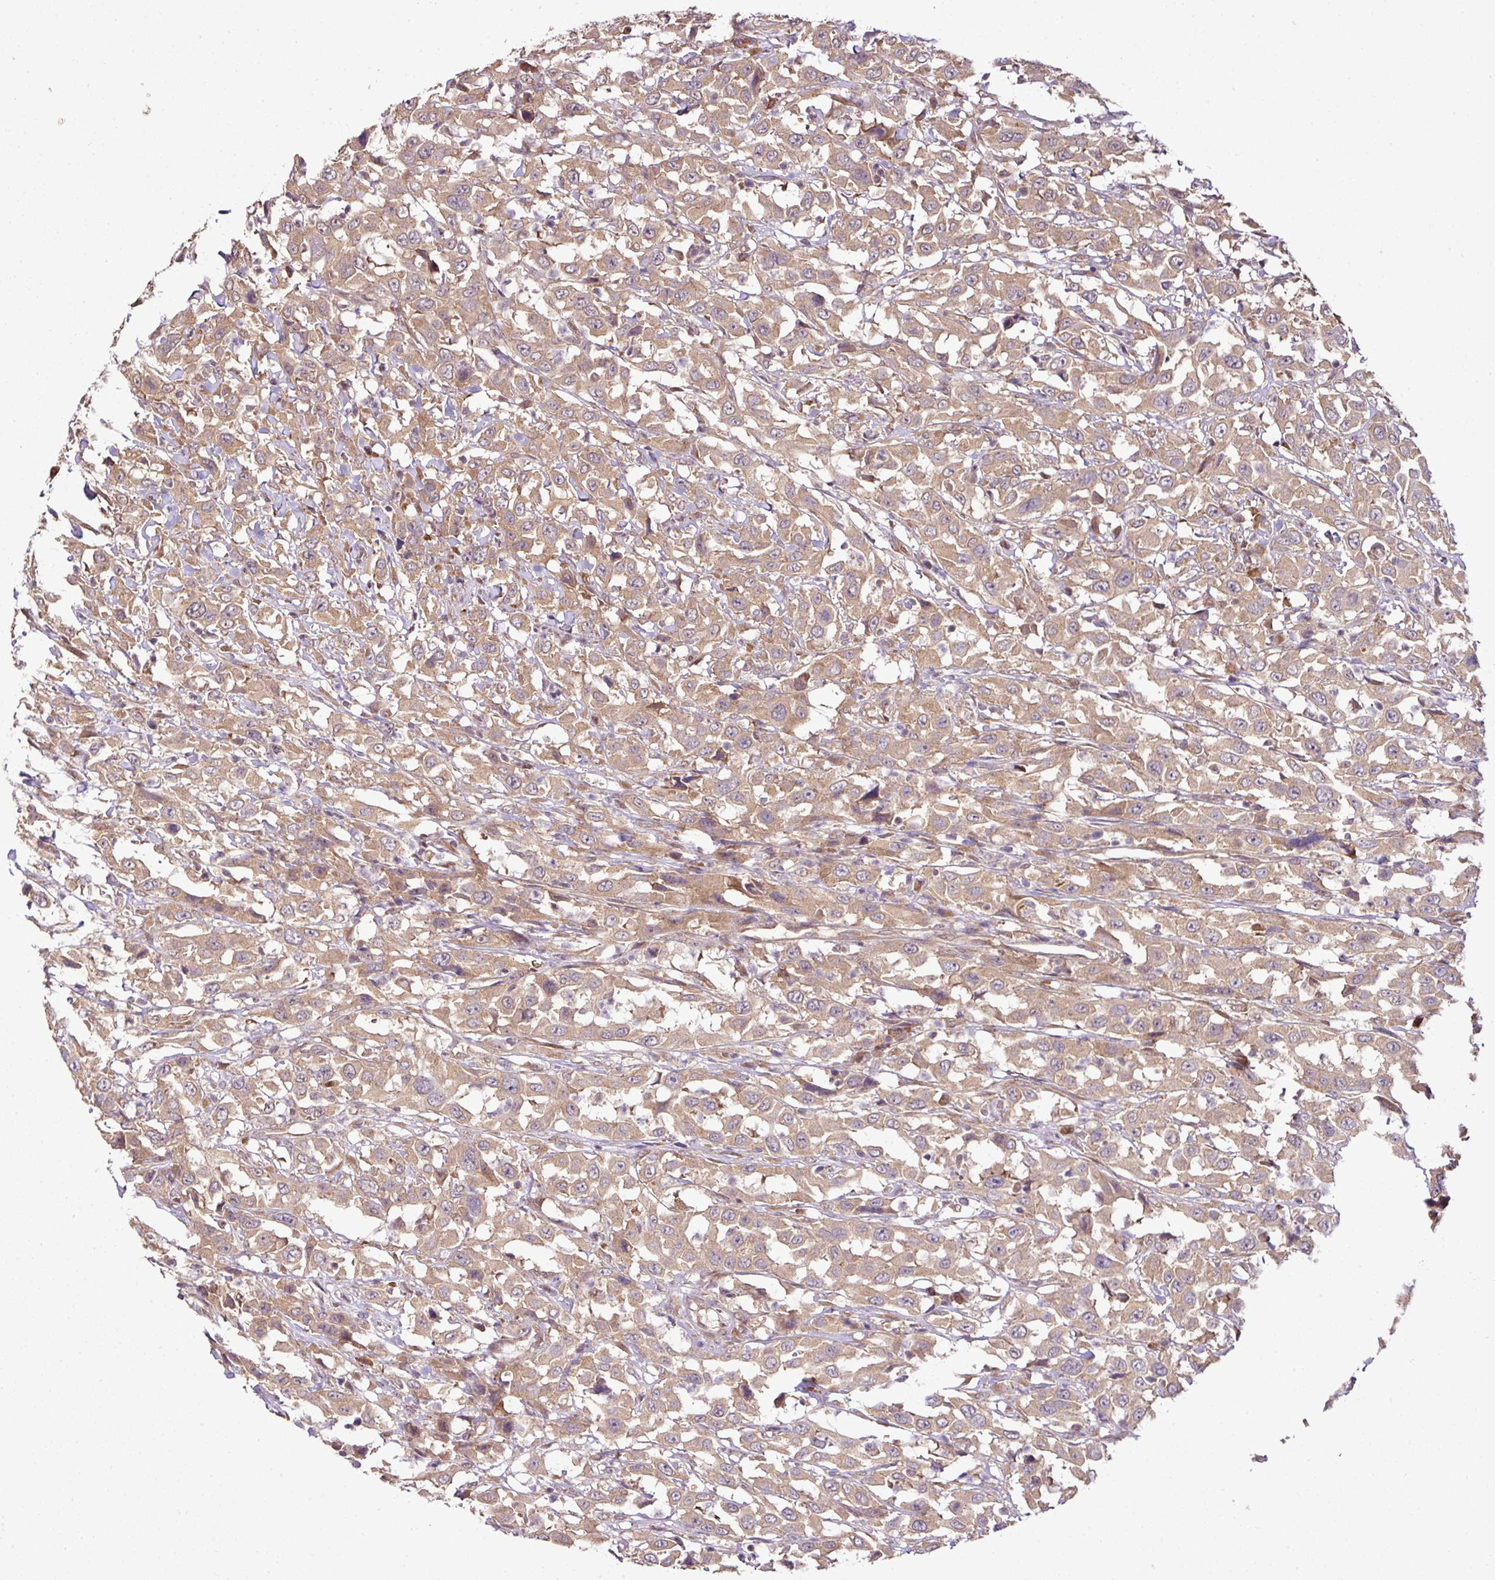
{"staining": {"intensity": "moderate", "quantity": ">75%", "location": "cytoplasmic/membranous"}, "tissue": "urothelial cancer", "cell_type": "Tumor cells", "image_type": "cancer", "snomed": [{"axis": "morphology", "description": "Urothelial carcinoma, High grade"}, {"axis": "topography", "description": "Urinary bladder"}], "caption": "High-grade urothelial carcinoma stained with IHC demonstrates moderate cytoplasmic/membranous staining in about >75% of tumor cells. Using DAB (3,3'-diaminobenzidine) (brown) and hematoxylin (blue) stains, captured at high magnification using brightfield microscopy.", "gene": "DNAAF4", "patient": {"sex": "male", "age": 61}}